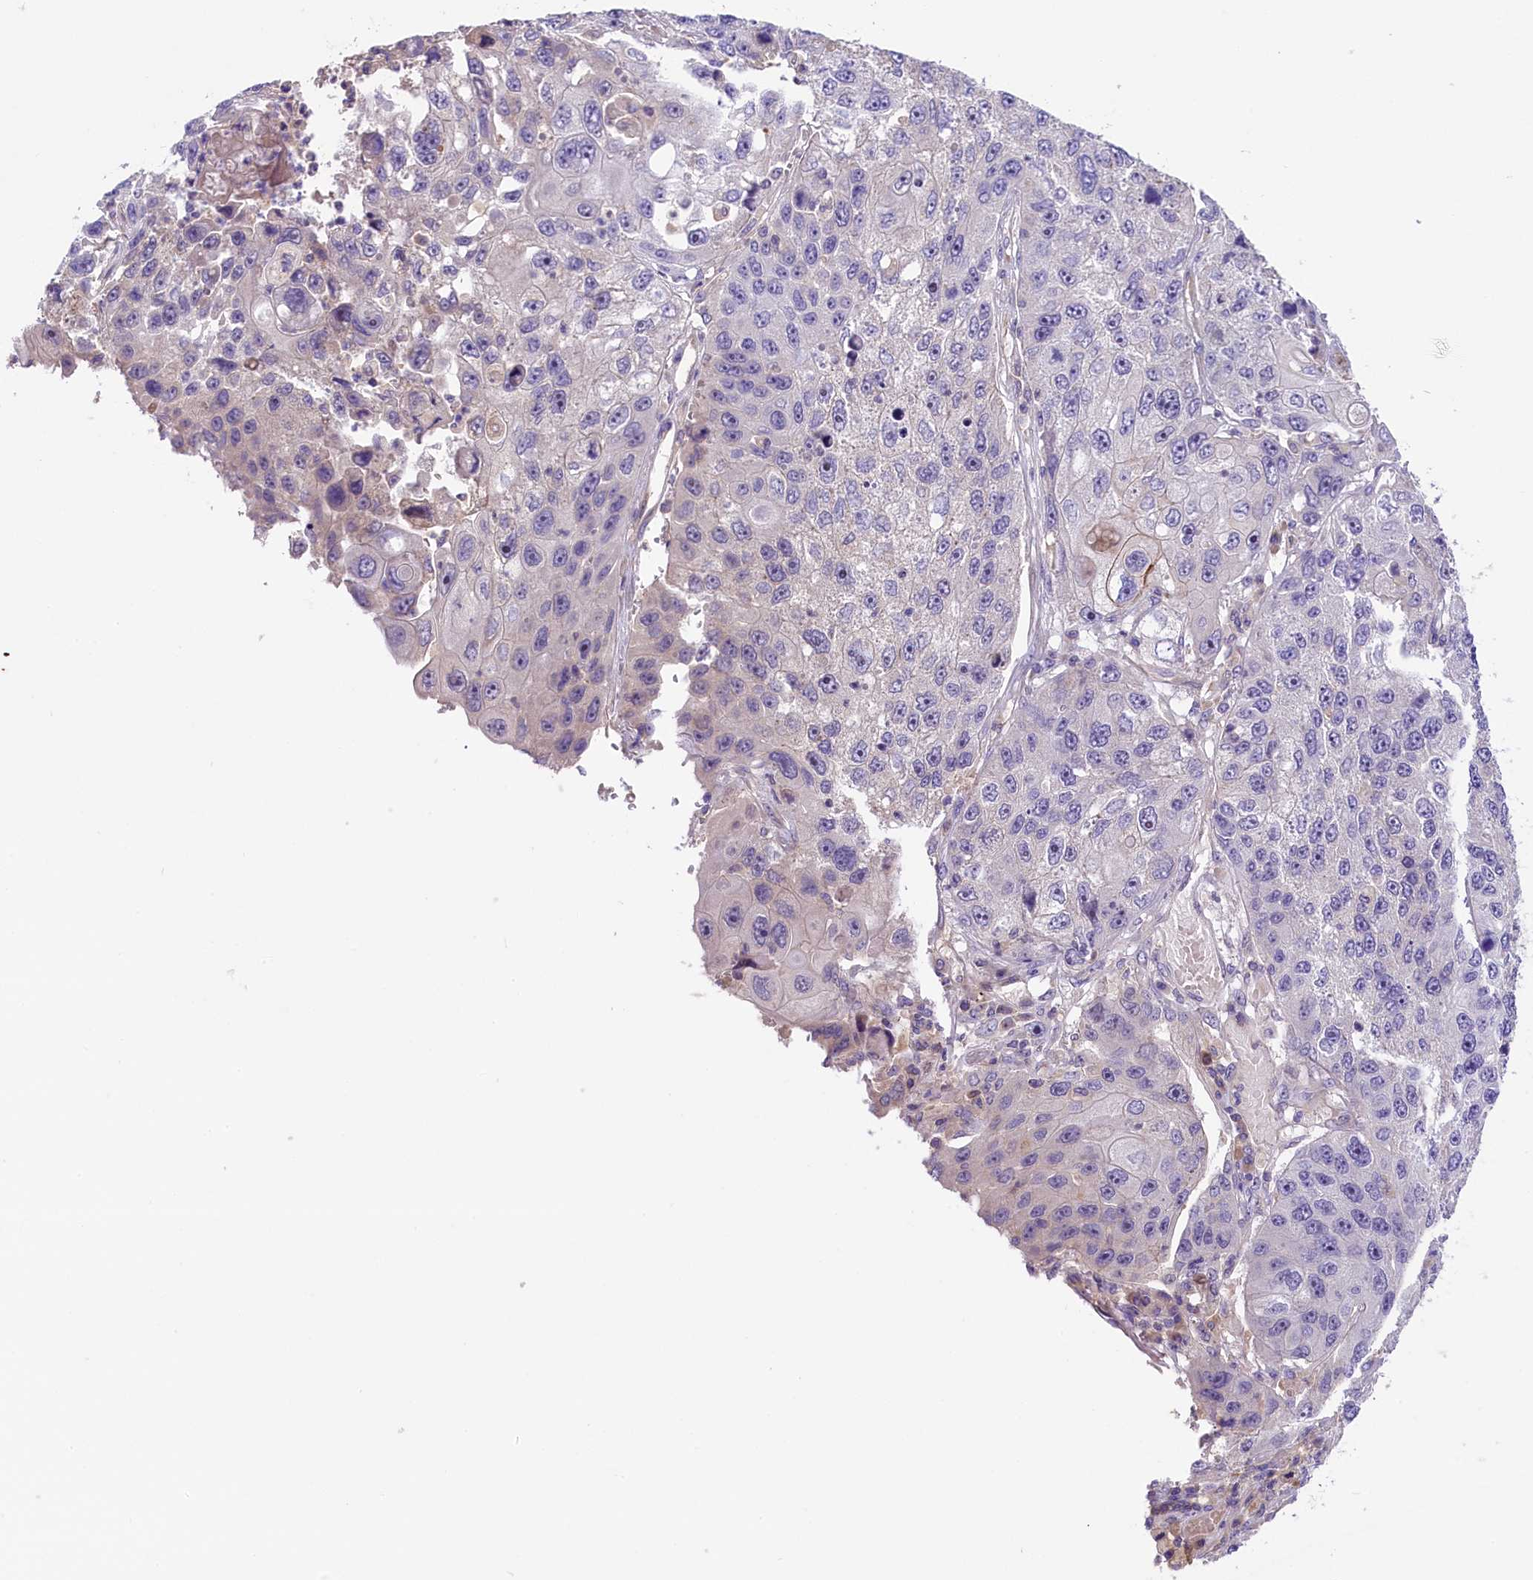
{"staining": {"intensity": "negative", "quantity": "none", "location": "none"}, "tissue": "lung cancer", "cell_type": "Tumor cells", "image_type": "cancer", "snomed": [{"axis": "morphology", "description": "Squamous cell carcinoma, NOS"}, {"axis": "topography", "description": "Lung"}], "caption": "High power microscopy image of an immunohistochemistry photomicrograph of lung cancer, revealing no significant positivity in tumor cells.", "gene": "CCDC32", "patient": {"sex": "male", "age": 61}}